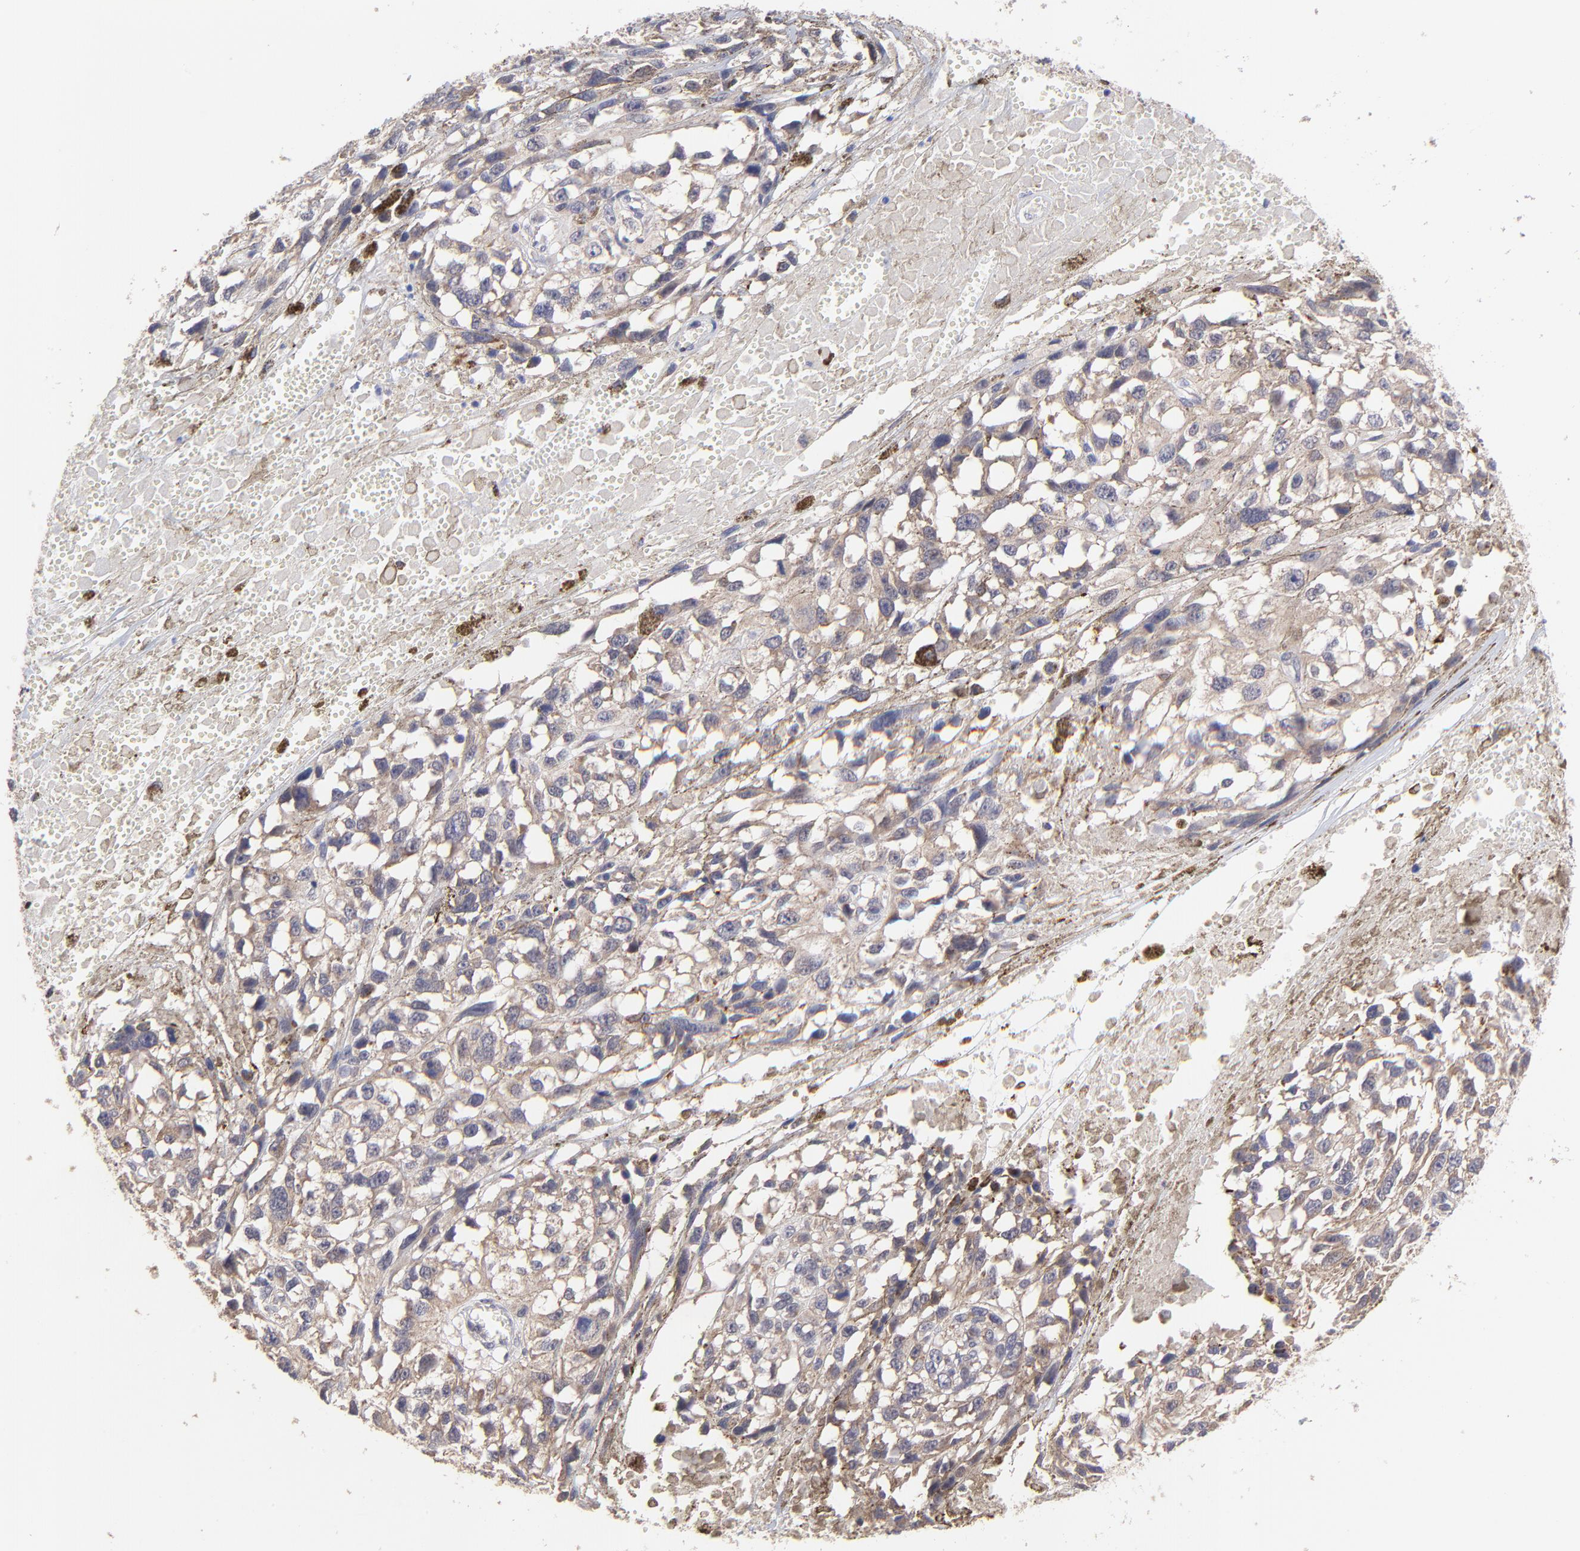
{"staining": {"intensity": "weak", "quantity": ">75%", "location": "cytoplasmic/membranous"}, "tissue": "melanoma", "cell_type": "Tumor cells", "image_type": "cancer", "snomed": [{"axis": "morphology", "description": "Malignant melanoma, Metastatic site"}, {"axis": "topography", "description": "Lymph node"}], "caption": "Protein analysis of melanoma tissue reveals weak cytoplasmic/membranous positivity in approximately >75% of tumor cells.", "gene": "ZNF747", "patient": {"sex": "male", "age": 59}}